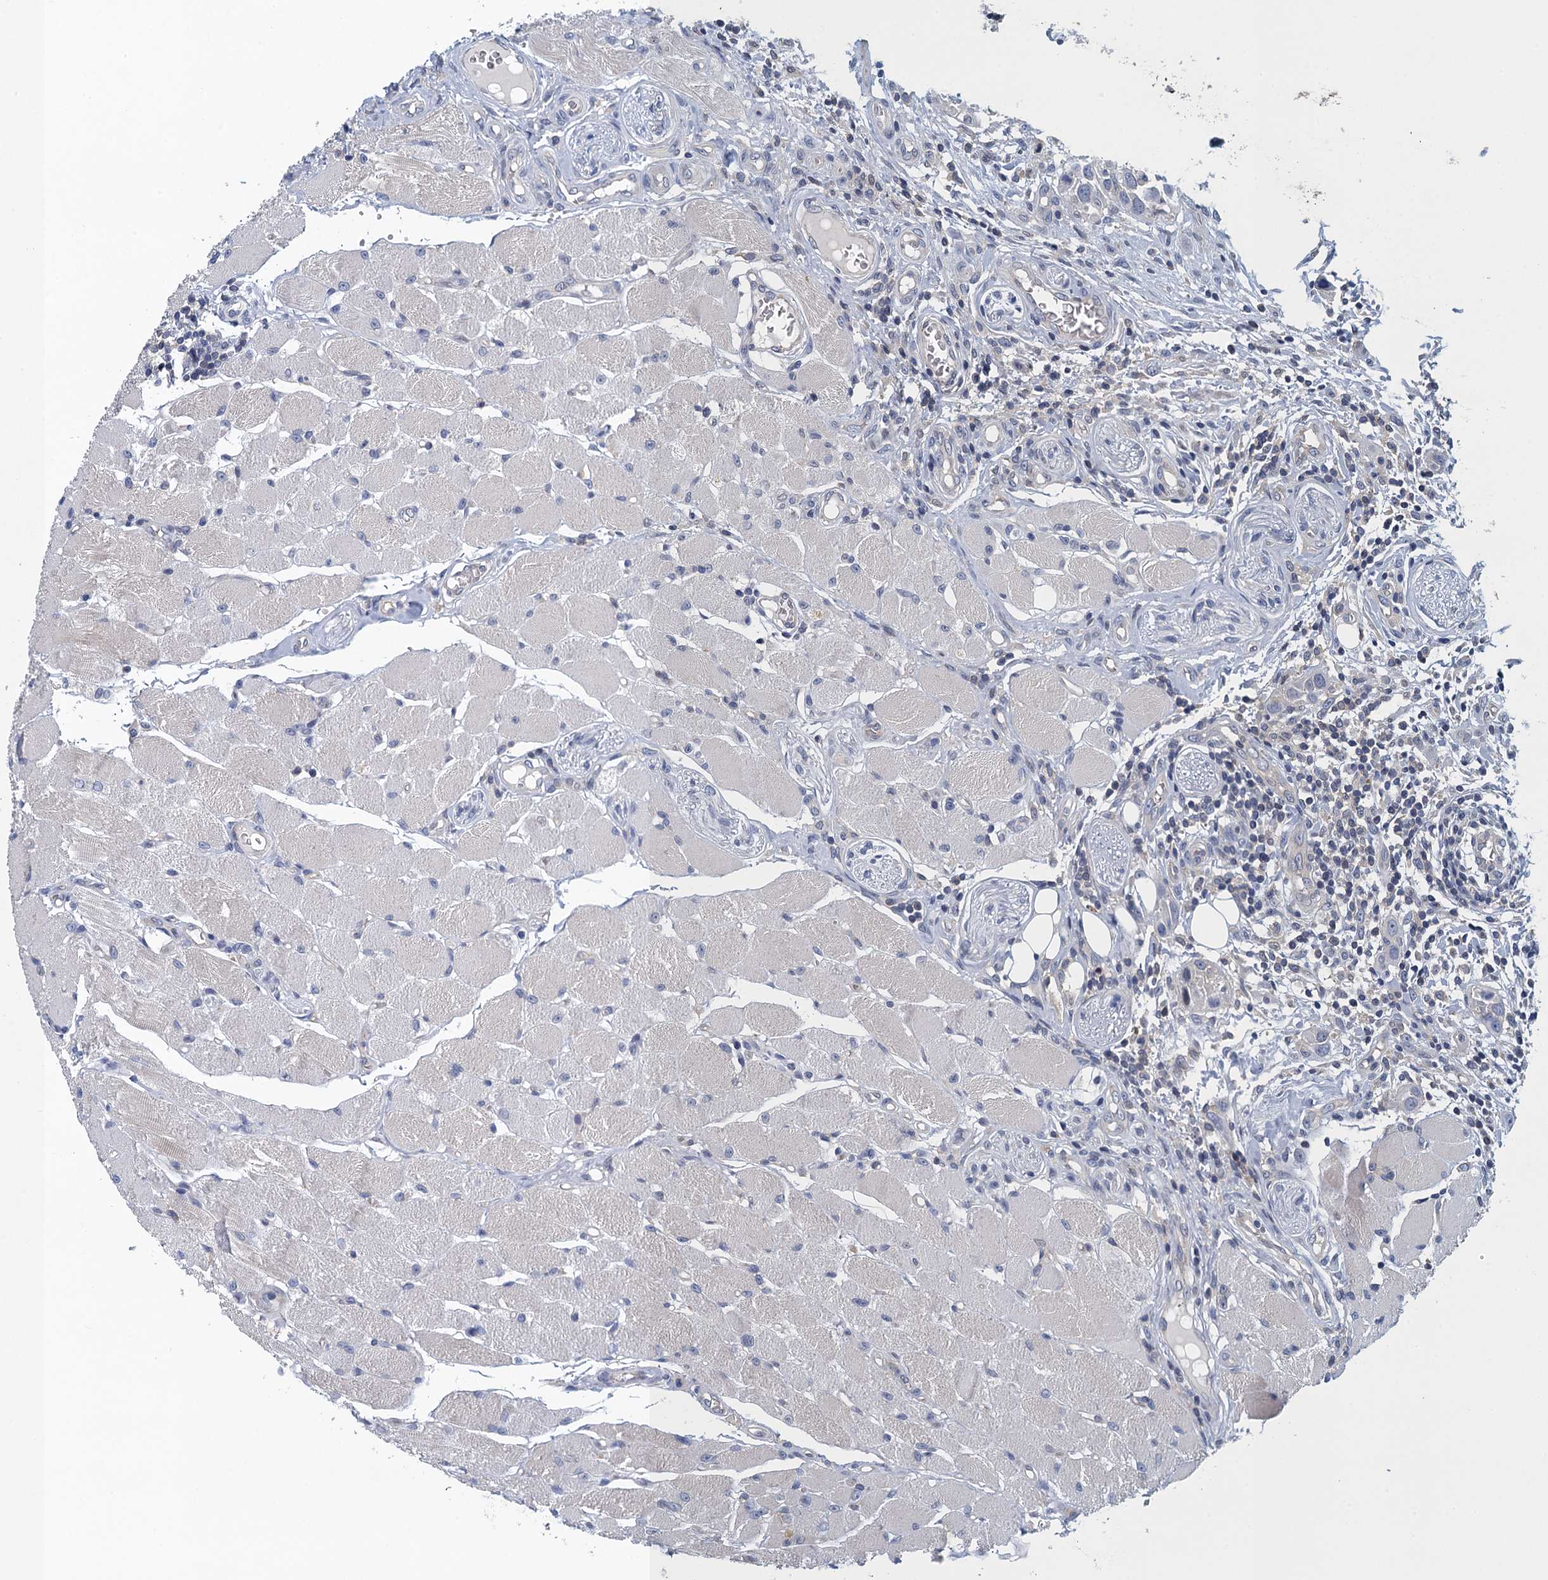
{"staining": {"intensity": "negative", "quantity": "none", "location": "none"}, "tissue": "head and neck cancer", "cell_type": "Tumor cells", "image_type": "cancer", "snomed": [{"axis": "morphology", "description": "Squamous cell carcinoma, NOS"}, {"axis": "topography", "description": "Oral tissue"}, {"axis": "topography", "description": "Head-Neck"}], "caption": "Immunohistochemistry of squamous cell carcinoma (head and neck) shows no staining in tumor cells.", "gene": "NCKAP1L", "patient": {"sex": "female", "age": 50}}